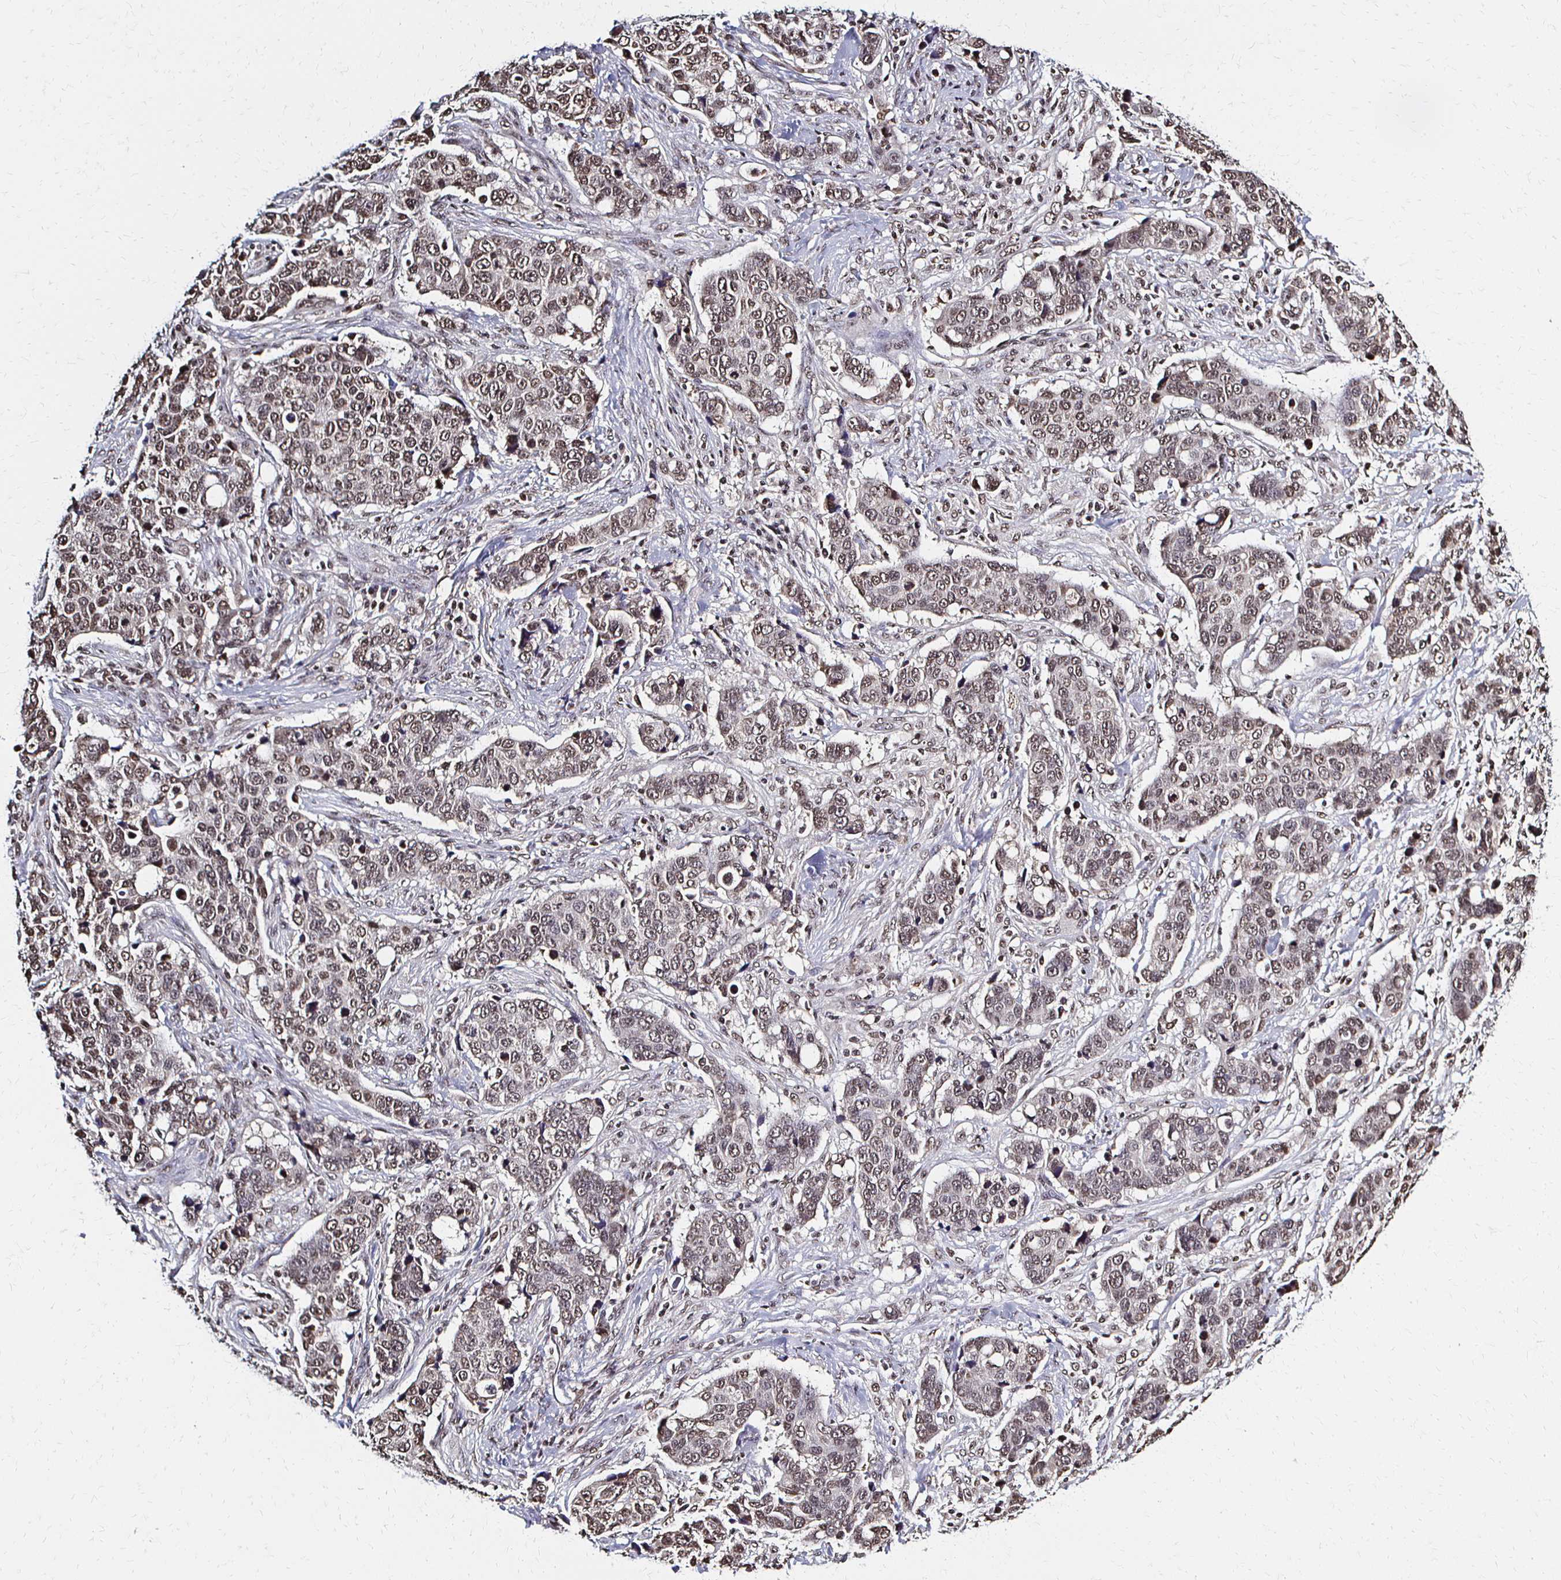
{"staining": {"intensity": "moderate", "quantity": ">75%", "location": "nuclear"}, "tissue": "lung cancer", "cell_type": "Tumor cells", "image_type": "cancer", "snomed": [{"axis": "morphology", "description": "Squamous cell carcinoma, NOS"}, {"axis": "topography", "description": "Lymph node"}, {"axis": "topography", "description": "Lung"}], "caption": "Moderate nuclear protein staining is present in approximately >75% of tumor cells in lung cancer (squamous cell carcinoma).", "gene": "HOXA9", "patient": {"sex": "male", "age": 61}}